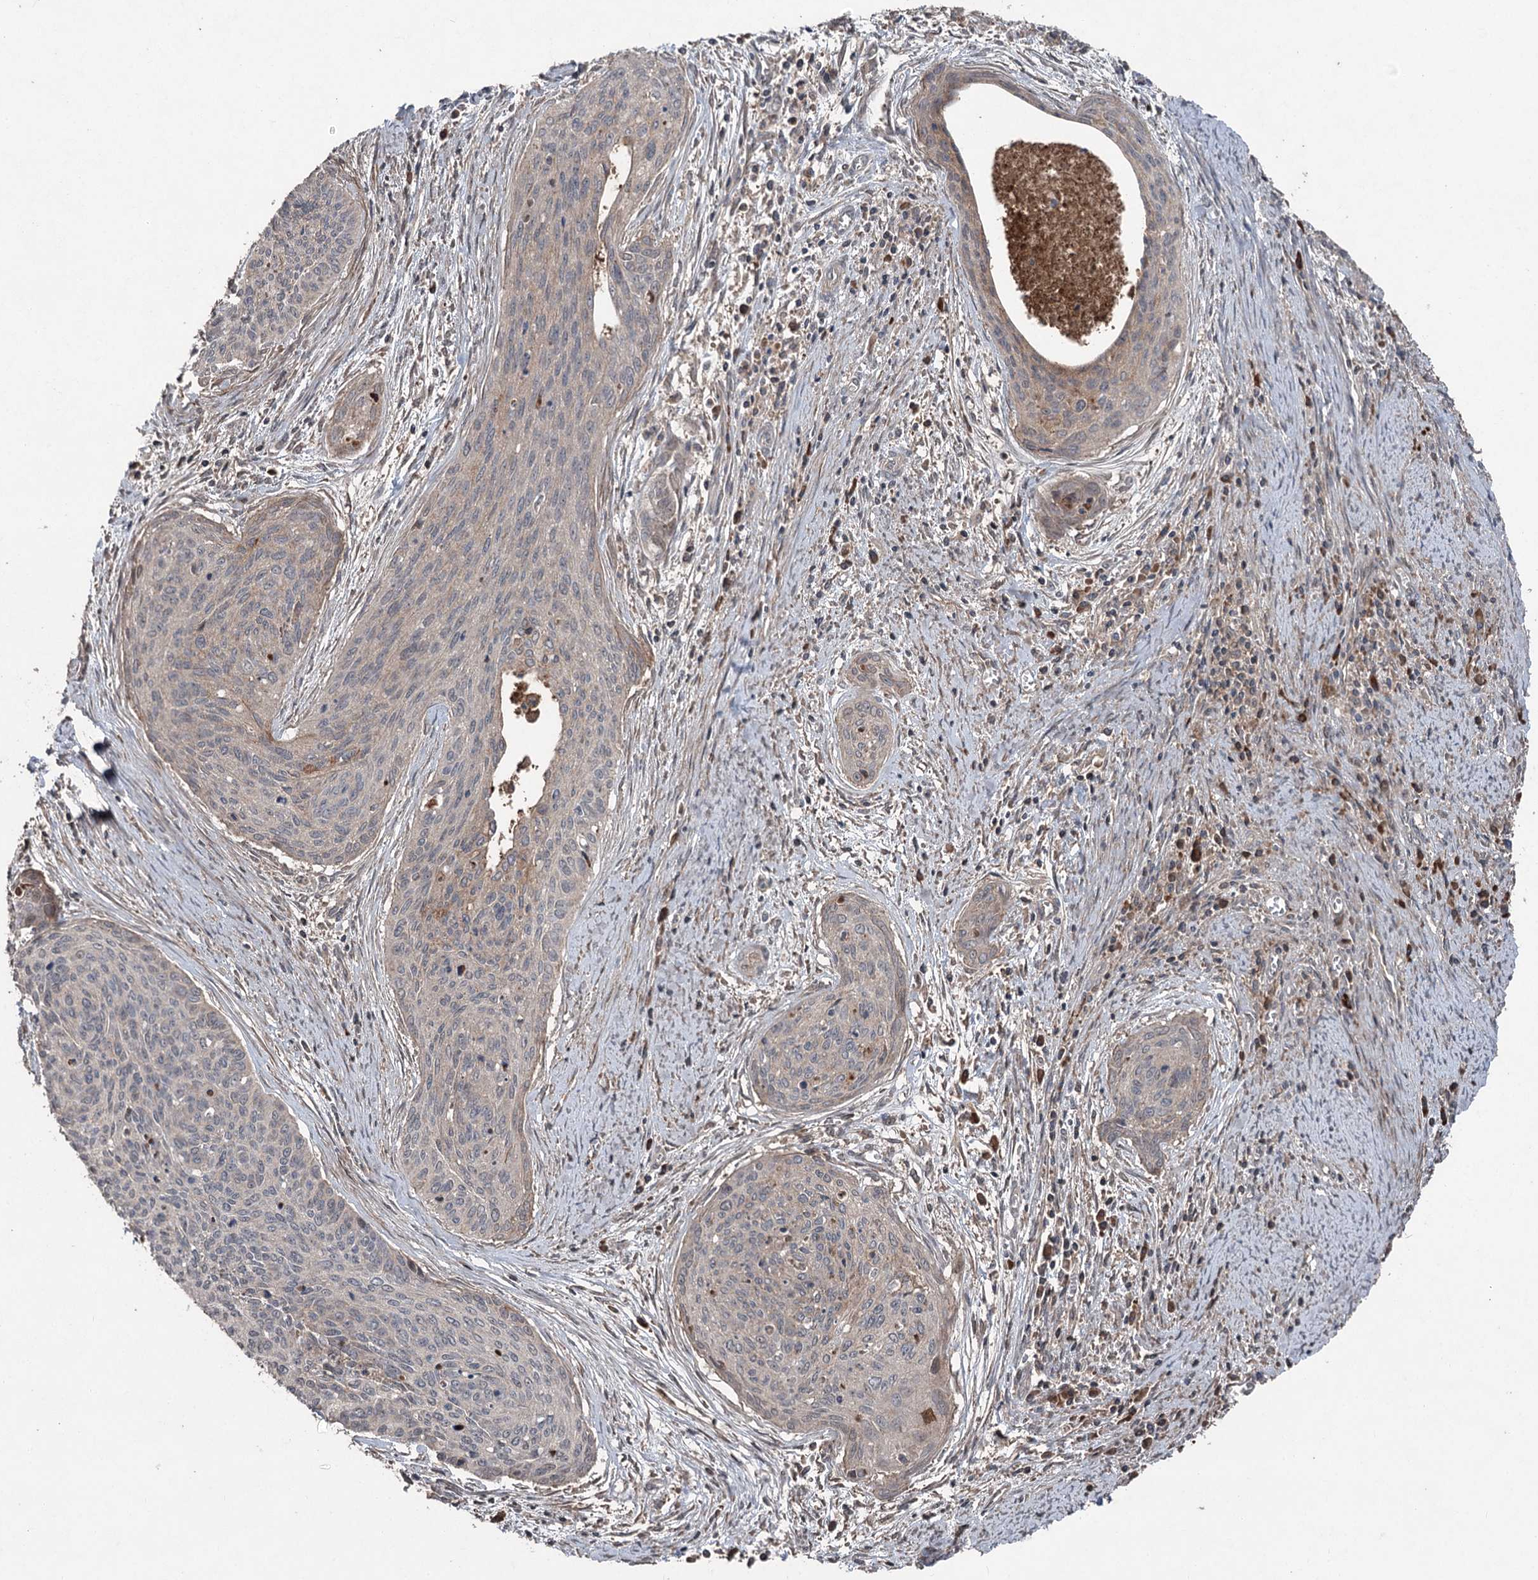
{"staining": {"intensity": "weak", "quantity": "<25%", "location": "cytoplasmic/membranous"}, "tissue": "cervical cancer", "cell_type": "Tumor cells", "image_type": "cancer", "snomed": [{"axis": "morphology", "description": "Squamous cell carcinoma, NOS"}, {"axis": "topography", "description": "Cervix"}], "caption": "Image shows no protein staining in tumor cells of cervical cancer (squamous cell carcinoma) tissue. (Stains: DAB IHC with hematoxylin counter stain, Microscopy: brightfield microscopy at high magnification).", "gene": "MAPK8IP2", "patient": {"sex": "female", "age": 55}}